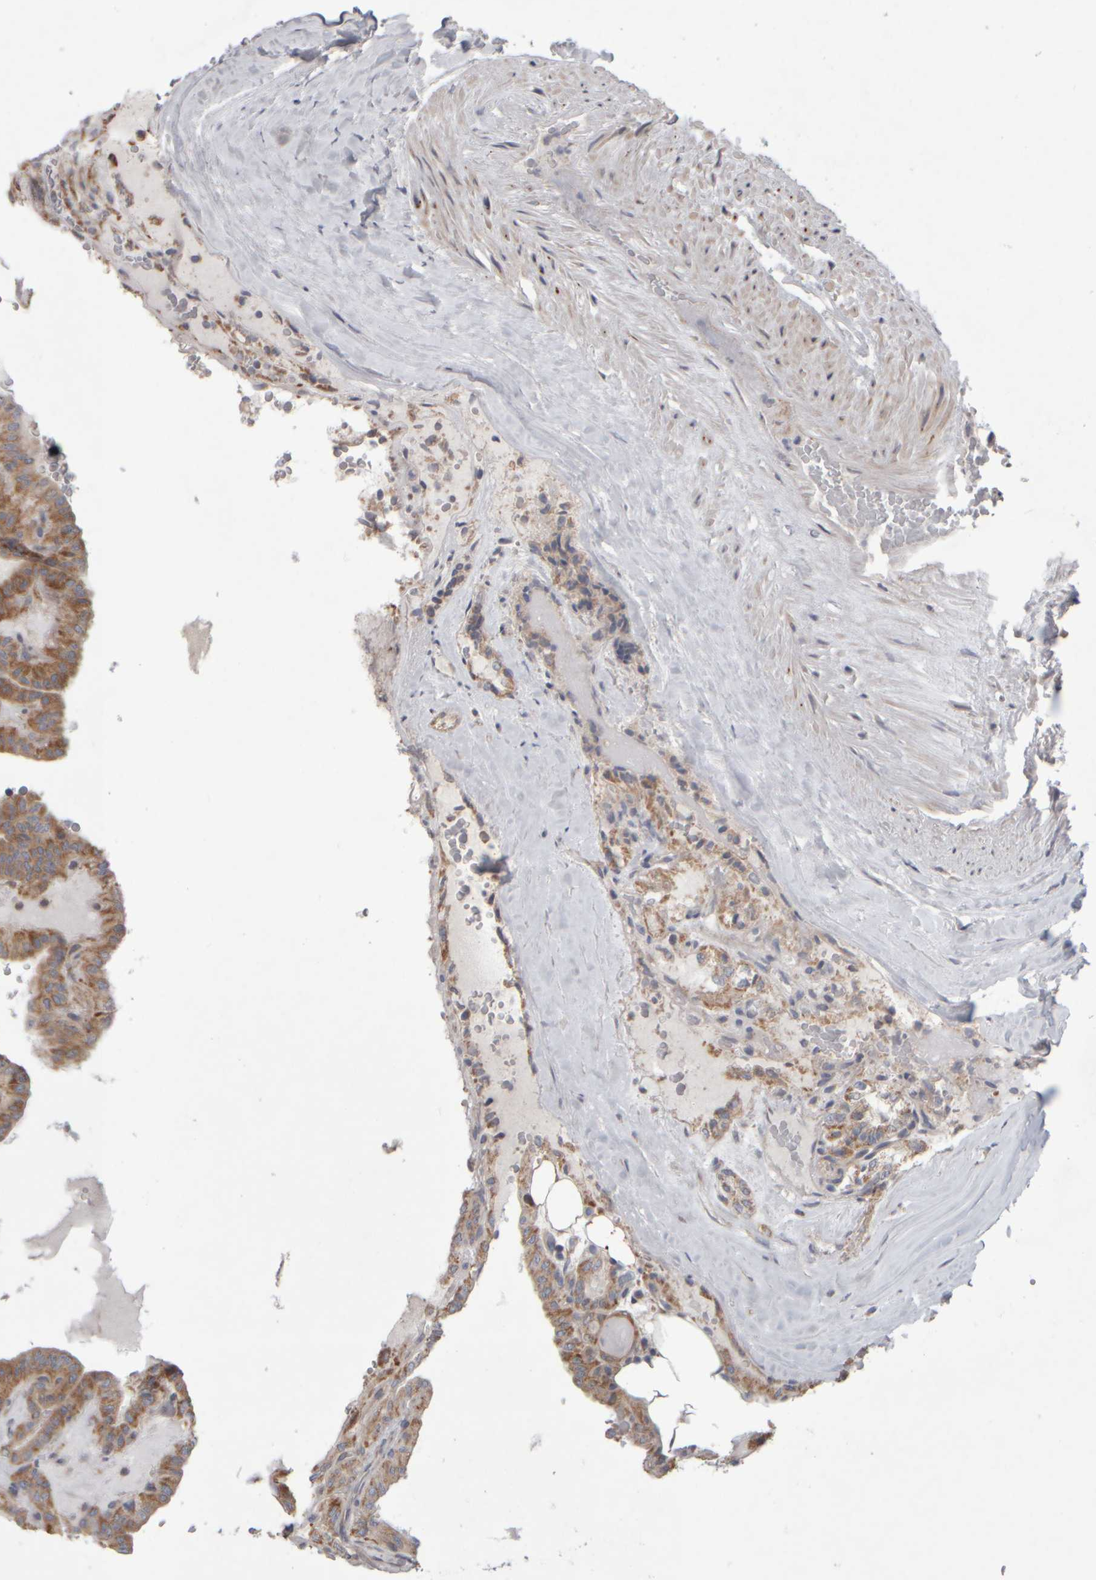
{"staining": {"intensity": "moderate", "quantity": ">75%", "location": "cytoplasmic/membranous"}, "tissue": "thyroid cancer", "cell_type": "Tumor cells", "image_type": "cancer", "snomed": [{"axis": "morphology", "description": "Papillary adenocarcinoma, NOS"}, {"axis": "topography", "description": "Thyroid gland"}], "caption": "Immunohistochemical staining of thyroid papillary adenocarcinoma demonstrates medium levels of moderate cytoplasmic/membranous protein positivity in approximately >75% of tumor cells.", "gene": "SCO1", "patient": {"sex": "male", "age": 77}}